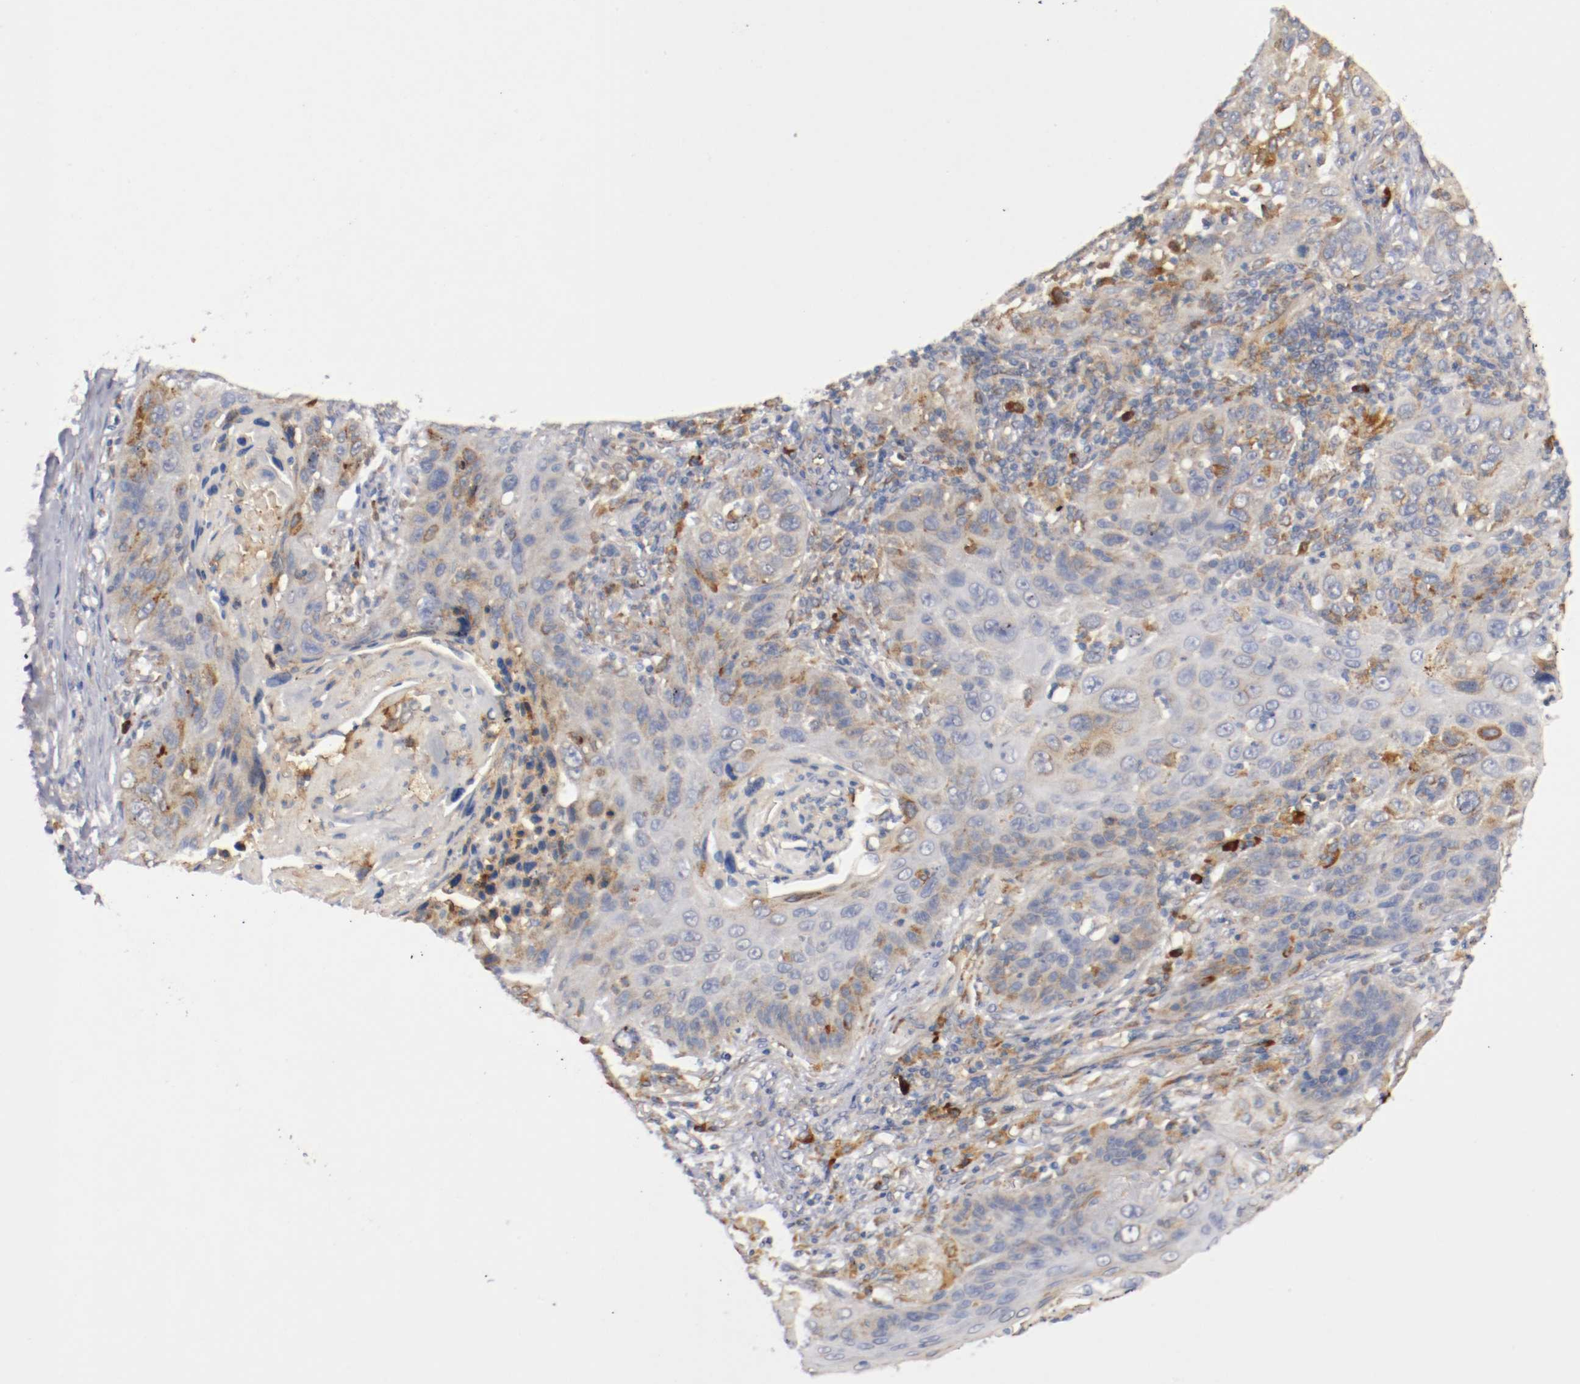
{"staining": {"intensity": "moderate", "quantity": "25%-75%", "location": "cytoplasmic/membranous"}, "tissue": "lung cancer", "cell_type": "Tumor cells", "image_type": "cancer", "snomed": [{"axis": "morphology", "description": "Squamous cell carcinoma, NOS"}, {"axis": "topography", "description": "Lung"}], "caption": "A histopathology image showing moderate cytoplasmic/membranous positivity in approximately 25%-75% of tumor cells in lung cancer, as visualized by brown immunohistochemical staining.", "gene": "TRAF2", "patient": {"sex": "female", "age": 67}}